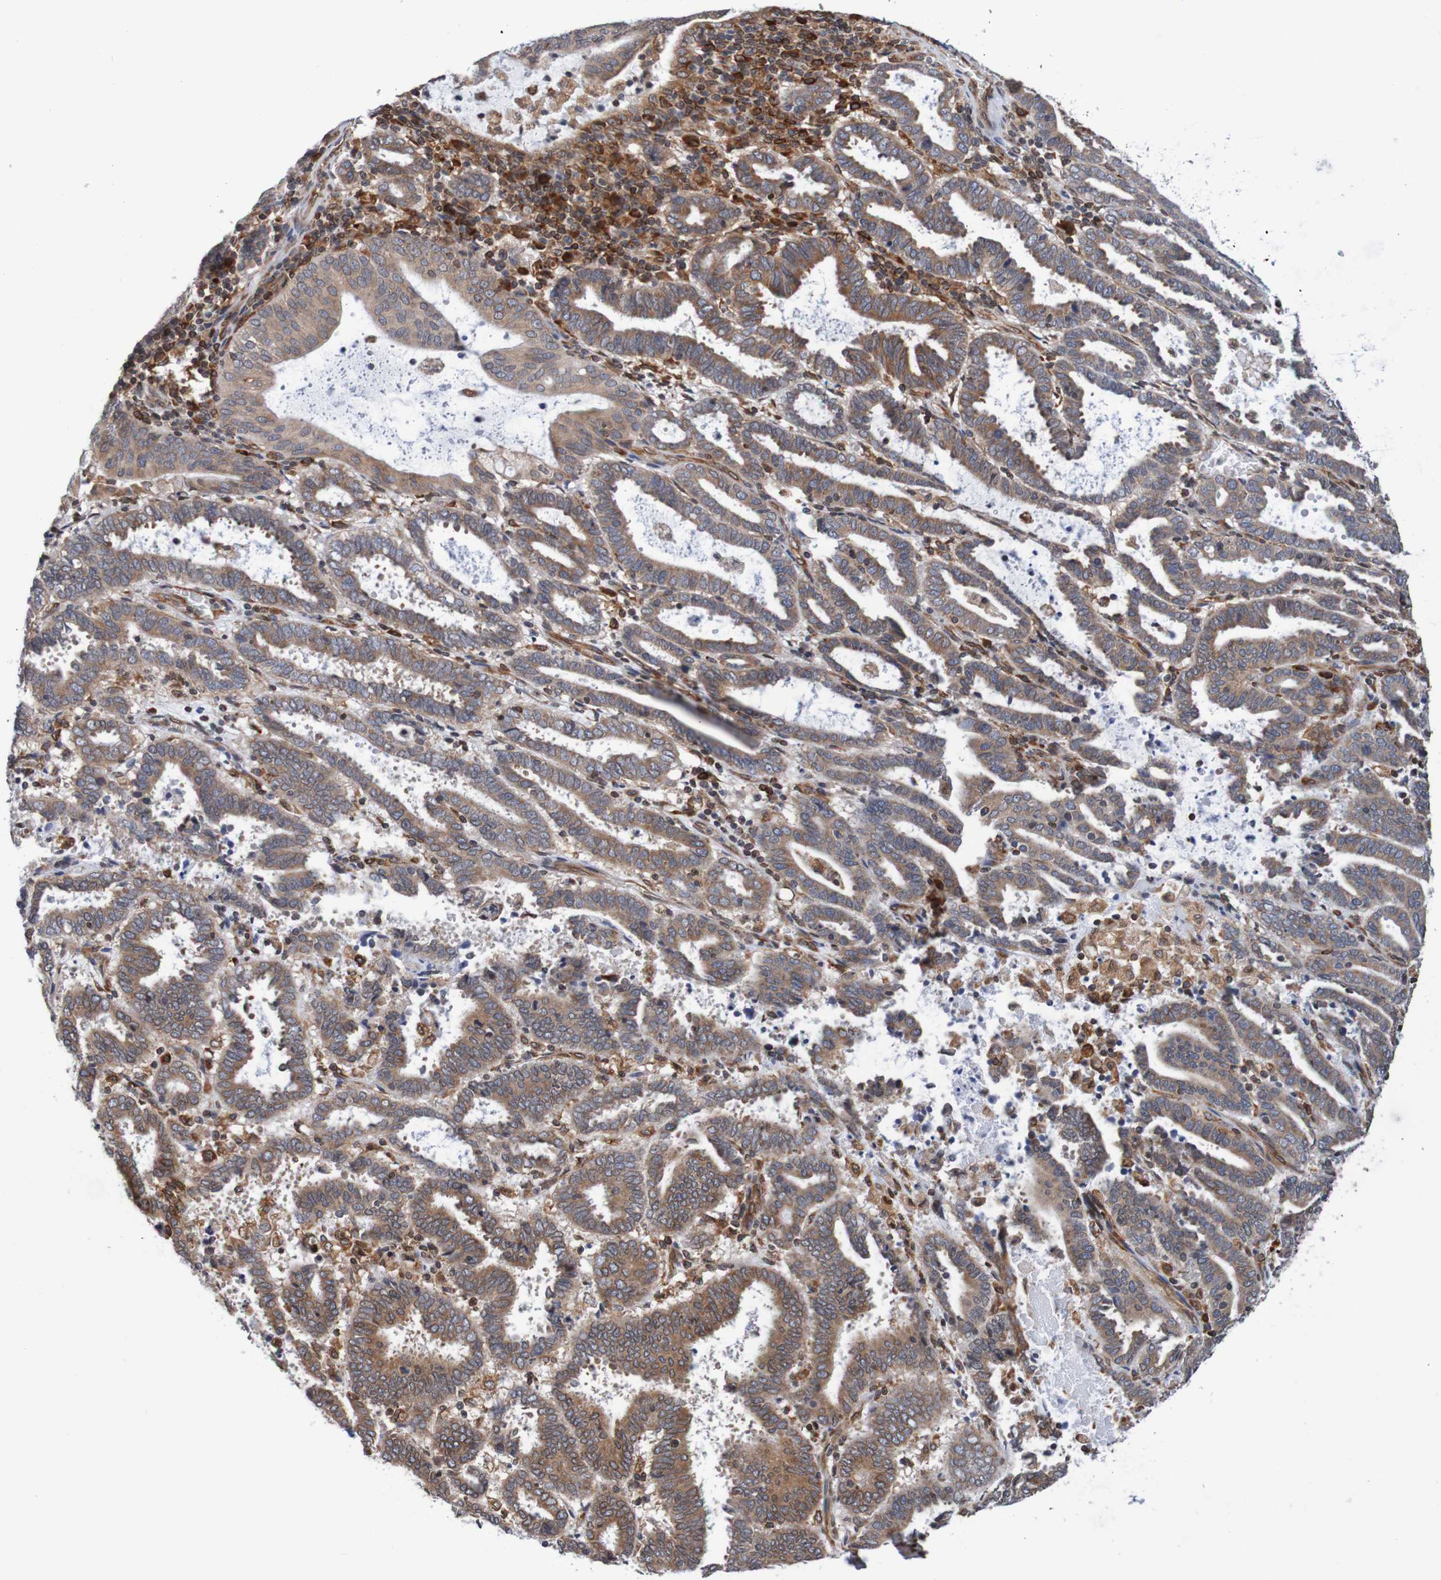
{"staining": {"intensity": "moderate", "quantity": ">75%", "location": "cytoplasmic/membranous,nuclear"}, "tissue": "endometrial cancer", "cell_type": "Tumor cells", "image_type": "cancer", "snomed": [{"axis": "morphology", "description": "Adenocarcinoma, NOS"}, {"axis": "topography", "description": "Uterus"}], "caption": "Endometrial cancer (adenocarcinoma) stained for a protein (brown) exhibits moderate cytoplasmic/membranous and nuclear positive positivity in about >75% of tumor cells.", "gene": "TMEM109", "patient": {"sex": "female", "age": 83}}